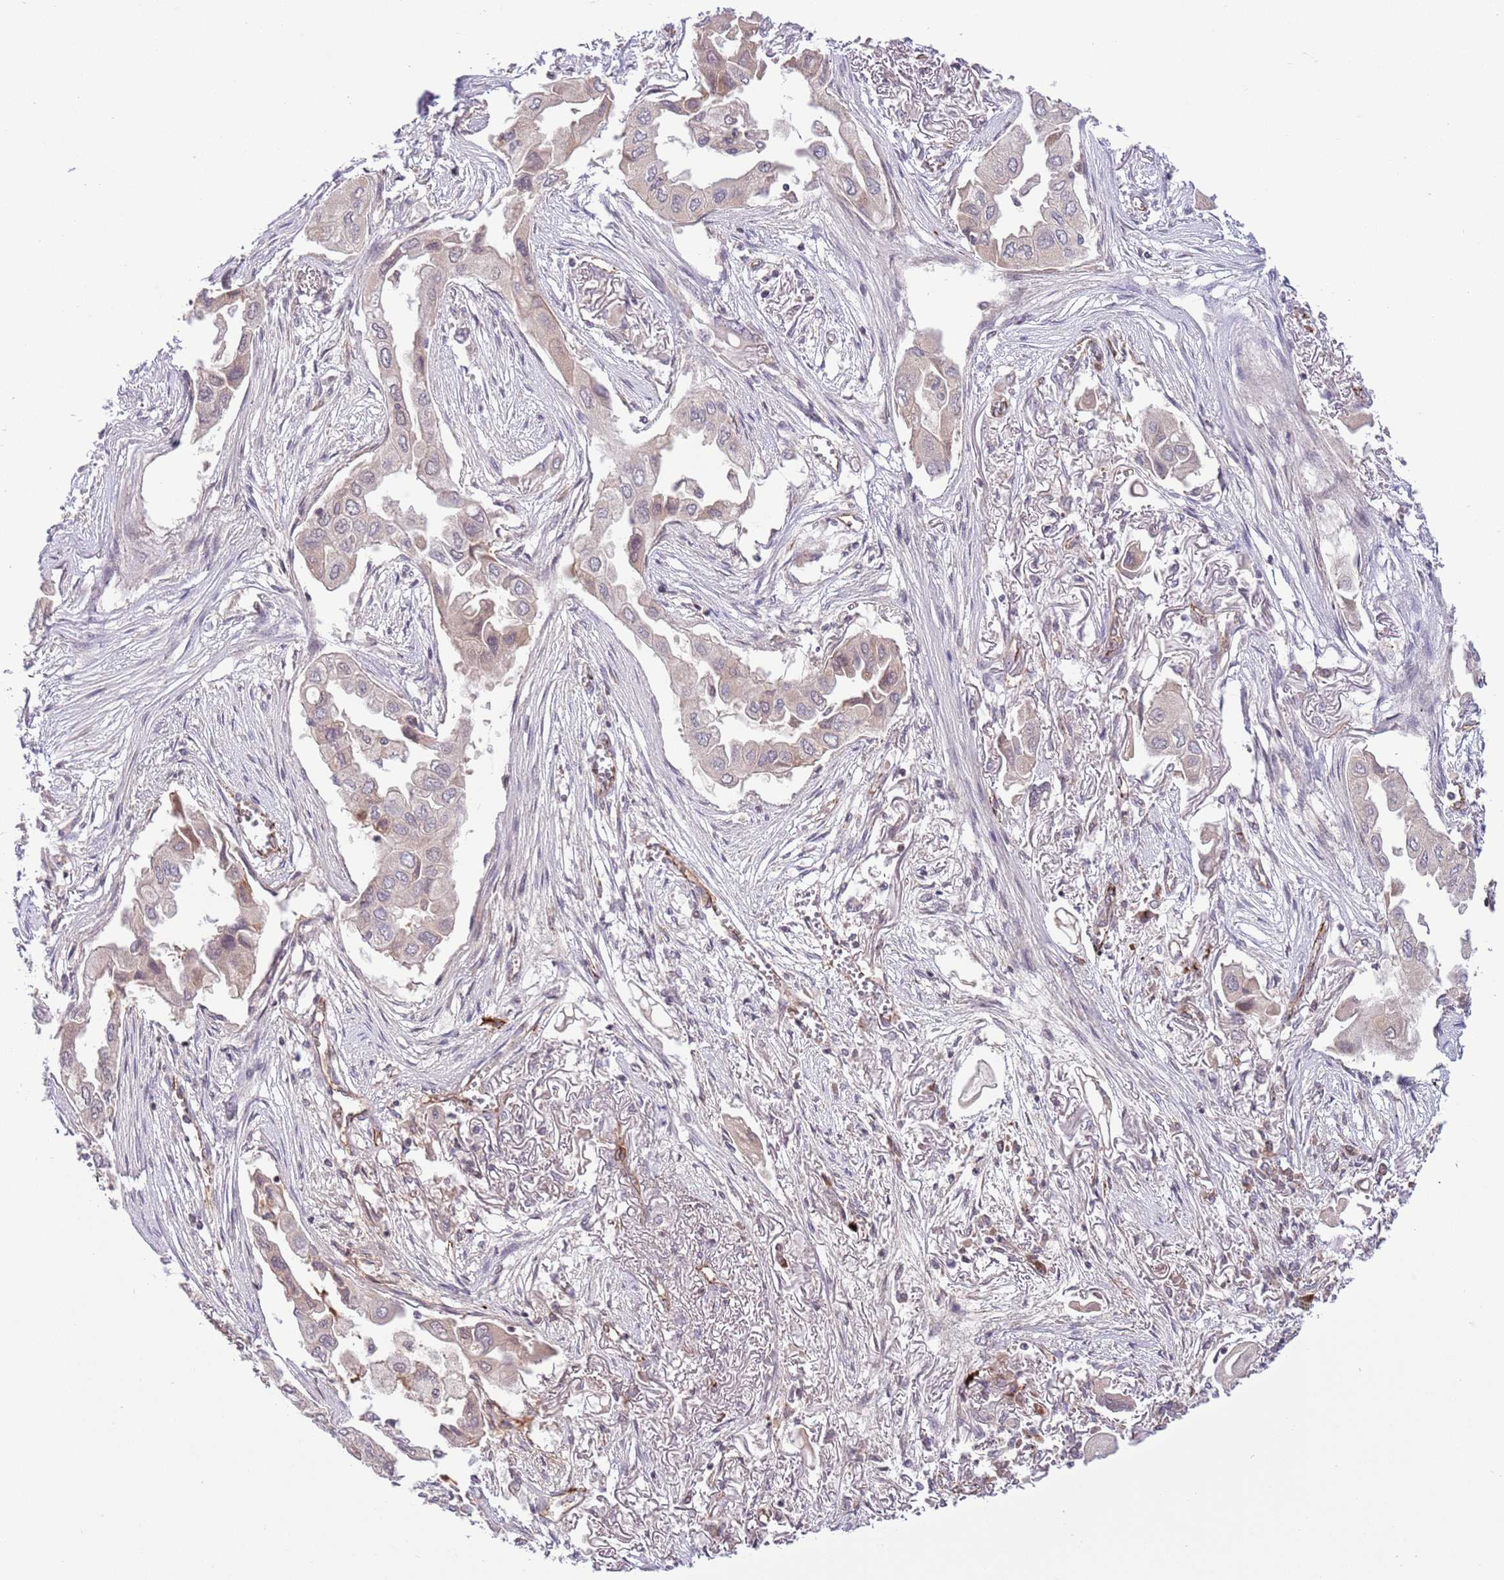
{"staining": {"intensity": "negative", "quantity": "none", "location": "none"}, "tissue": "lung cancer", "cell_type": "Tumor cells", "image_type": "cancer", "snomed": [{"axis": "morphology", "description": "Adenocarcinoma, NOS"}, {"axis": "topography", "description": "Lung"}], "caption": "DAB immunohistochemical staining of adenocarcinoma (lung) shows no significant staining in tumor cells.", "gene": "DPP10", "patient": {"sex": "female", "age": 76}}